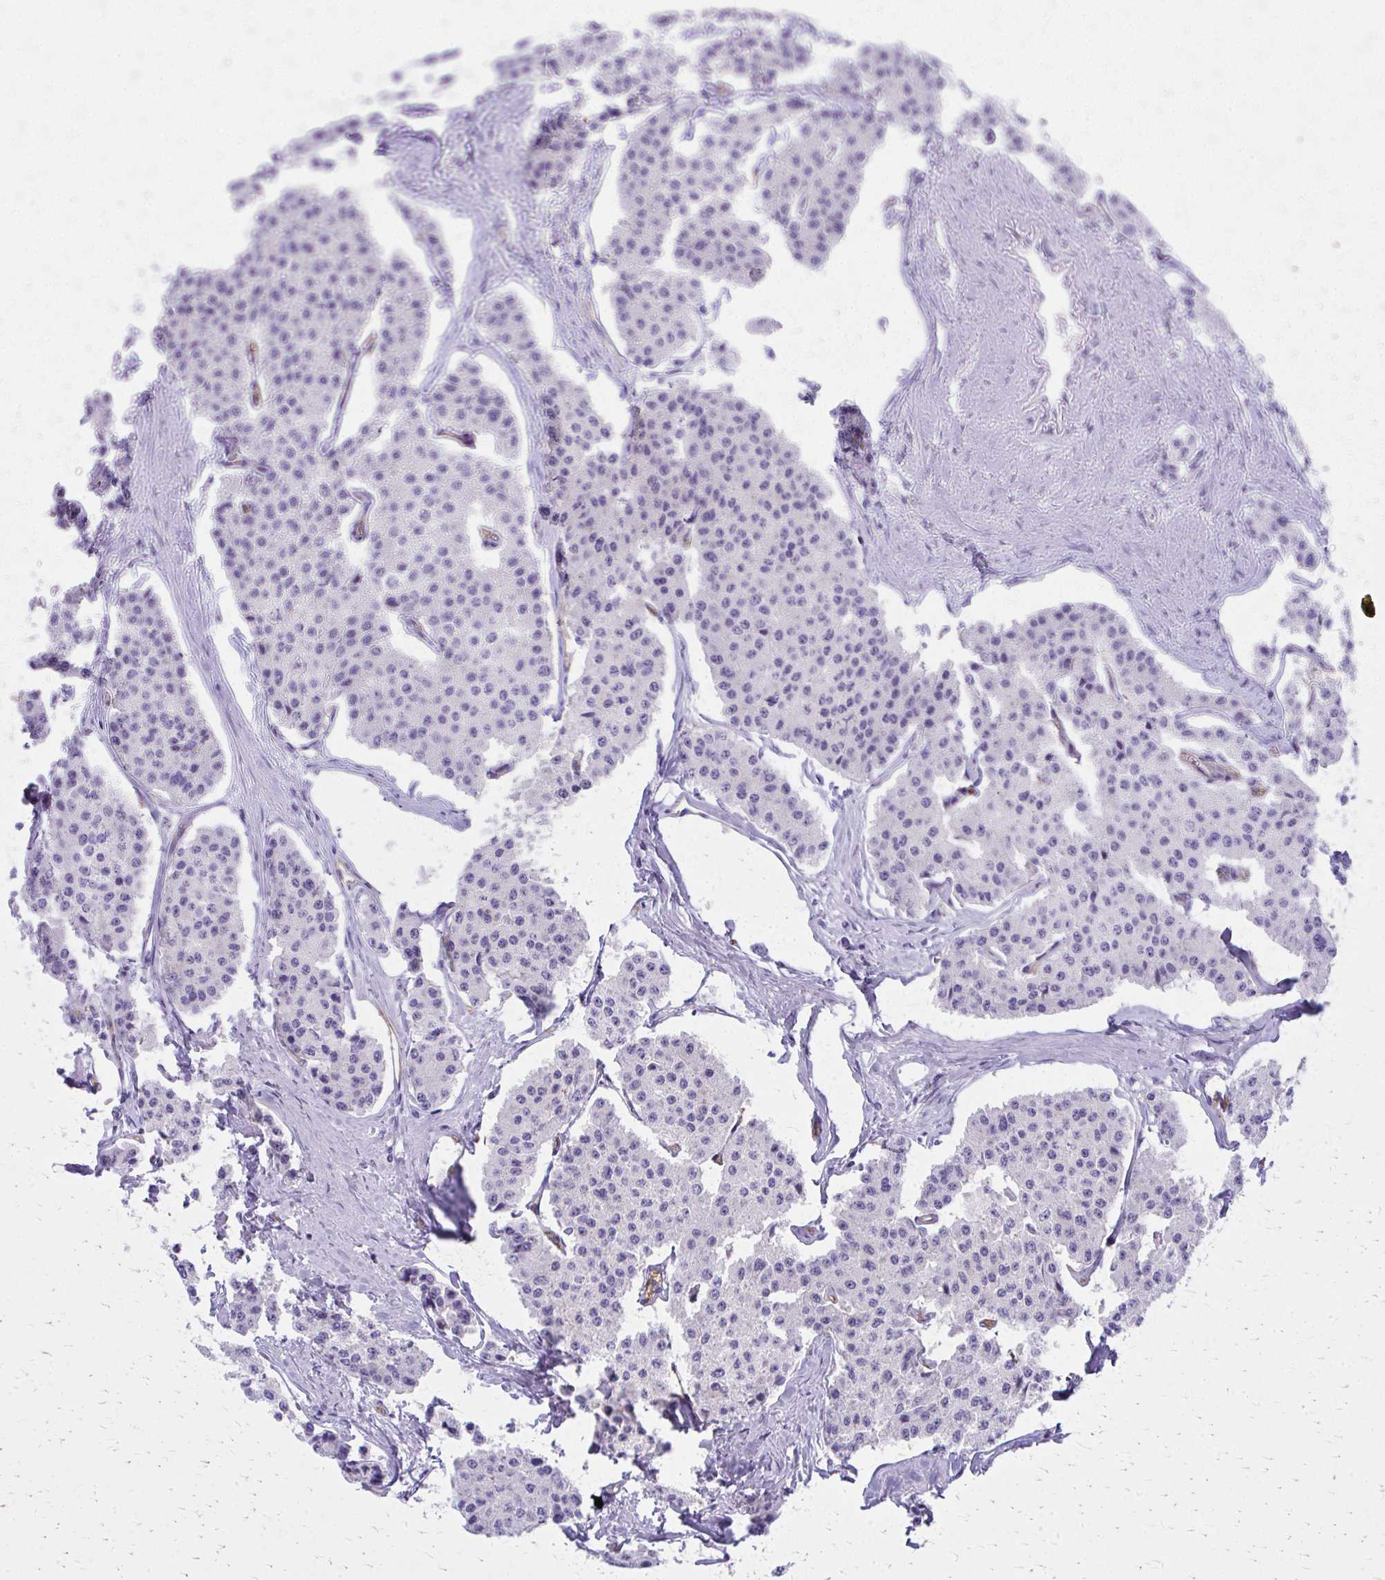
{"staining": {"intensity": "negative", "quantity": "none", "location": "none"}, "tissue": "carcinoid", "cell_type": "Tumor cells", "image_type": "cancer", "snomed": [{"axis": "morphology", "description": "Carcinoid, malignant, NOS"}, {"axis": "topography", "description": "Small intestine"}], "caption": "This micrograph is of carcinoid stained with immunohistochemistry (IHC) to label a protein in brown with the nuclei are counter-stained blue. There is no positivity in tumor cells. The staining is performed using DAB brown chromogen with nuclei counter-stained in using hematoxylin.", "gene": "TPSG1", "patient": {"sex": "female", "age": 65}}